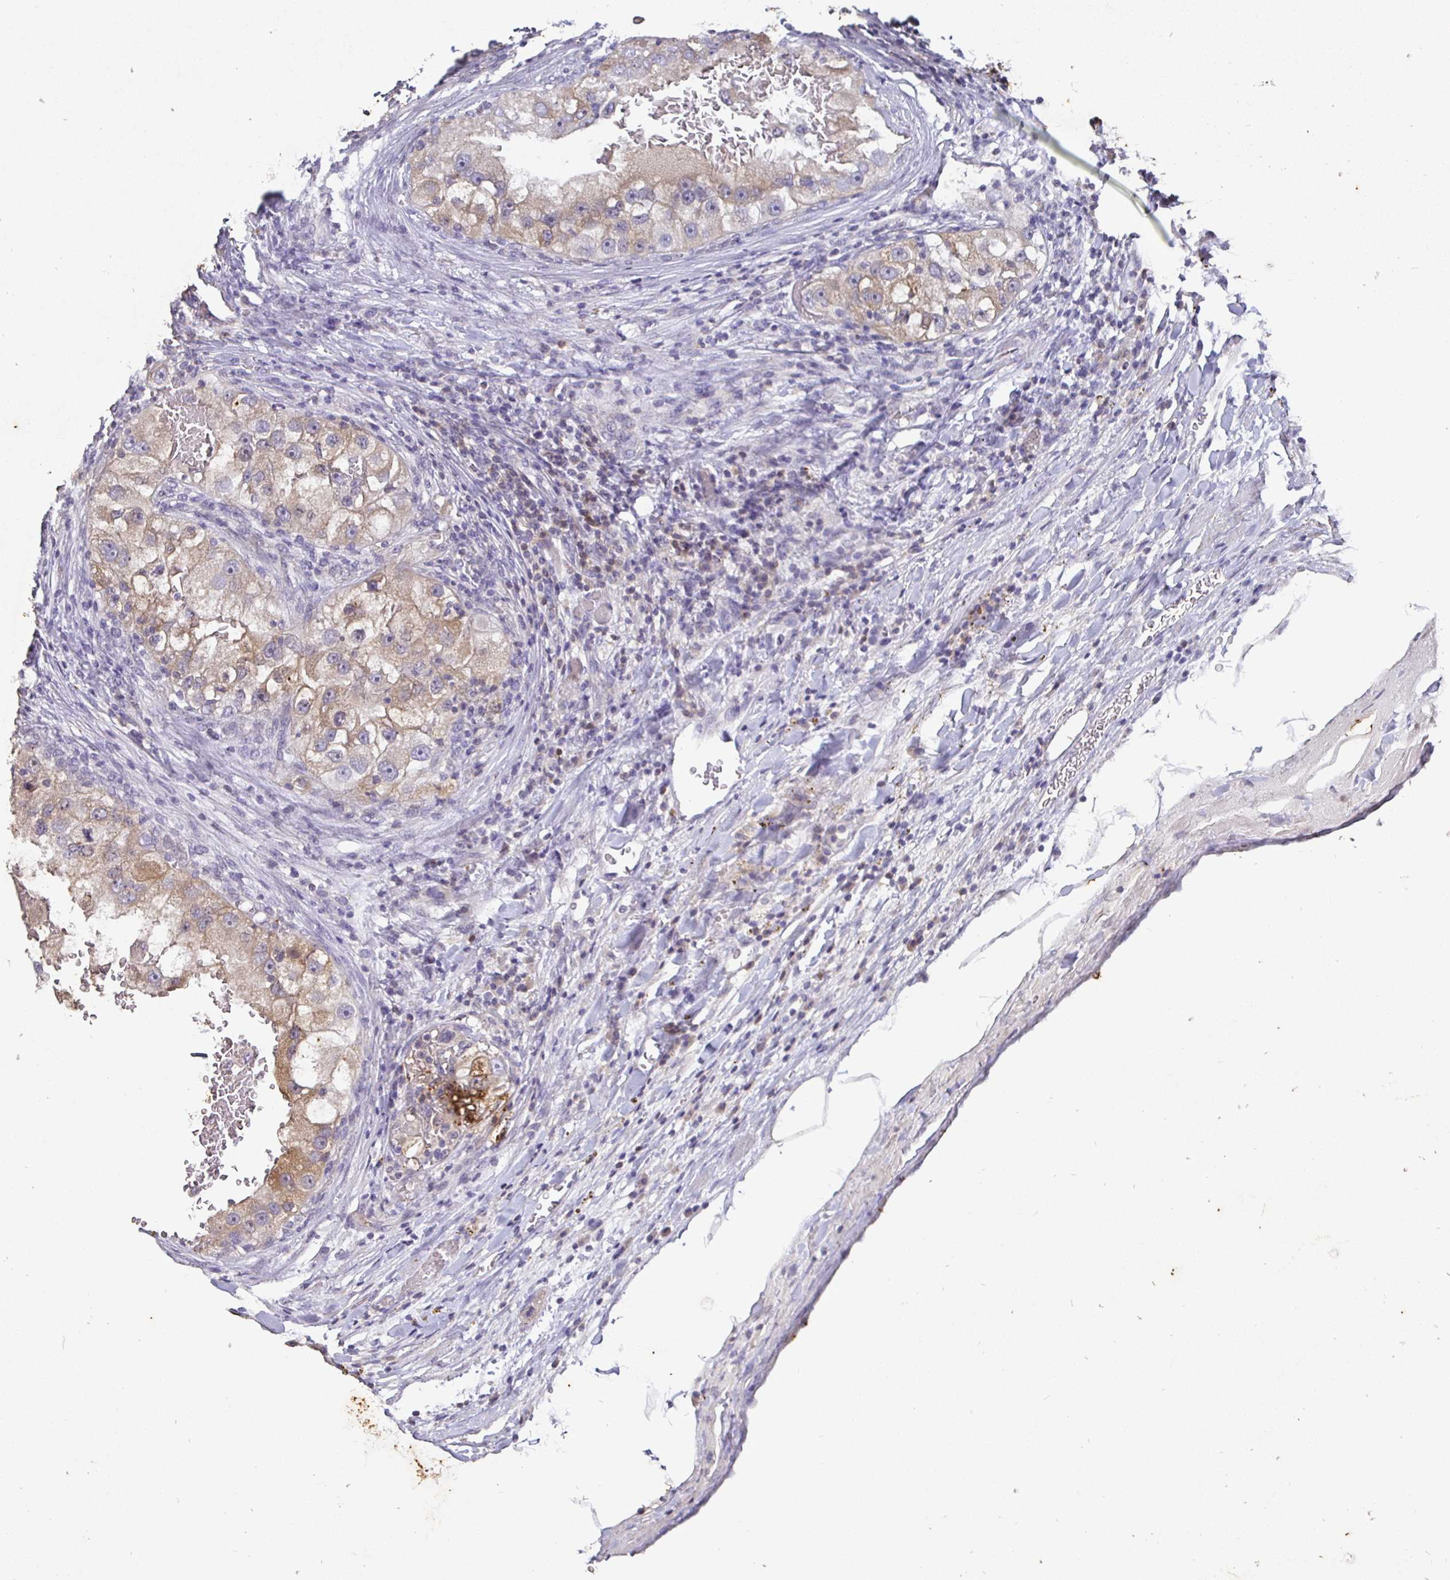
{"staining": {"intensity": "moderate", "quantity": ">75%", "location": "cytoplasmic/membranous"}, "tissue": "renal cancer", "cell_type": "Tumor cells", "image_type": "cancer", "snomed": [{"axis": "morphology", "description": "Adenocarcinoma, NOS"}, {"axis": "topography", "description": "Kidney"}], "caption": "Brown immunohistochemical staining in renal adenocarcinoma exhibits moderate cytoplasmic/membranous expression in about >75% of tumor cells.", "gene": "SHISA4", "patient": {"sex": "male", "age": 63}}